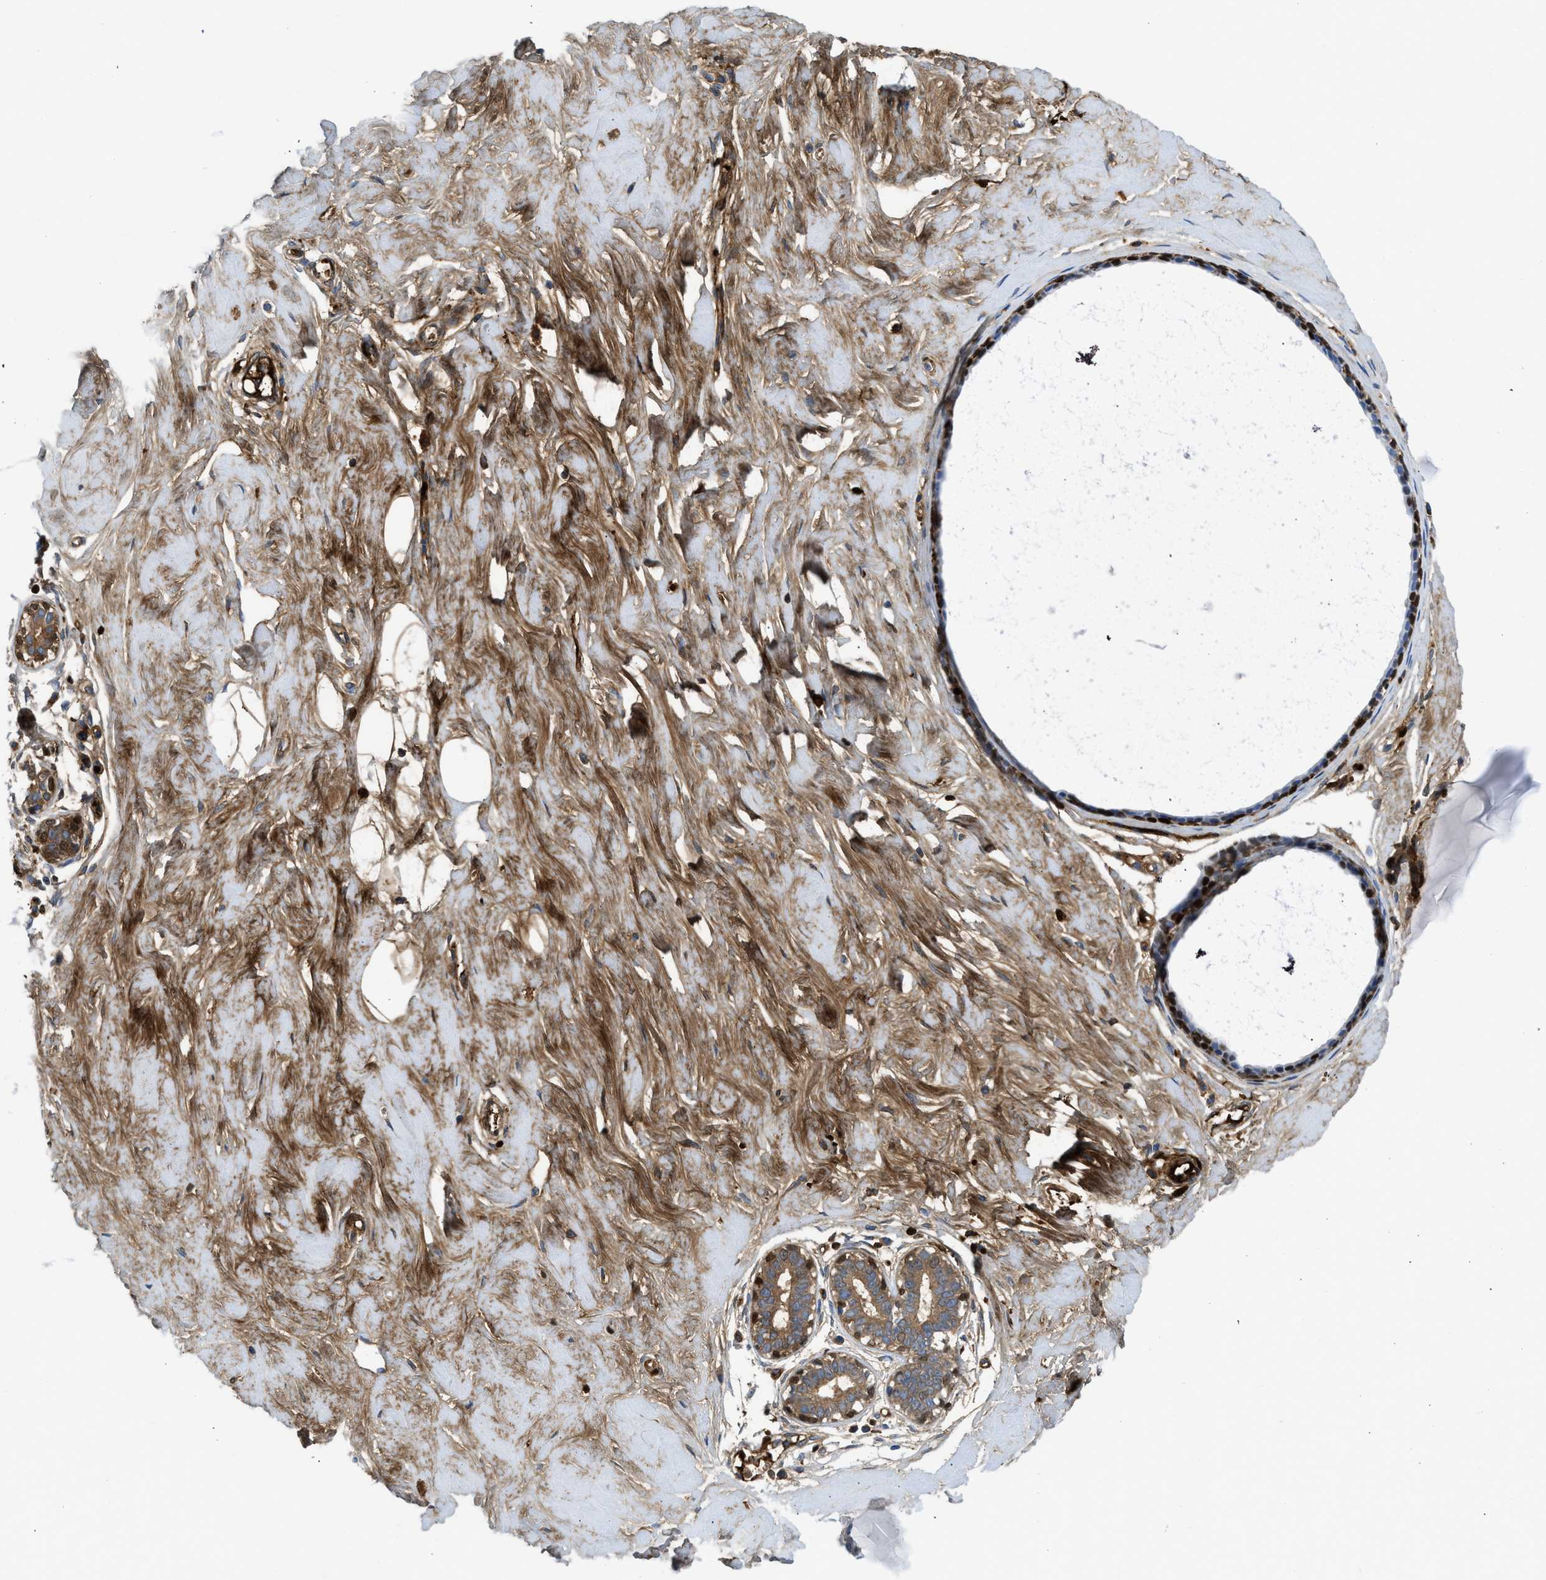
{"staining": {"intensity": "moderate", "quantity": "25%-75%", "location": "cytoplasmic/membranous"}, "tissue": "breast", "cell_type": "Adipocytes", "image_type": "normal", "snomed": [{"axis": "morphology", "description": "Normal tissue, NOS"}, {"axis": "topography", "description": "Breast"}], "caption": "Protein positivity by IHC reveals moderate cytoplasmic/membranous positivity in approximately 25%-75% of adipocytes in normal breast. (IHC, brightfield microscopy, high magnification).", "gene": "LEF1", "patient": {"sex": "female", "age": 23}}